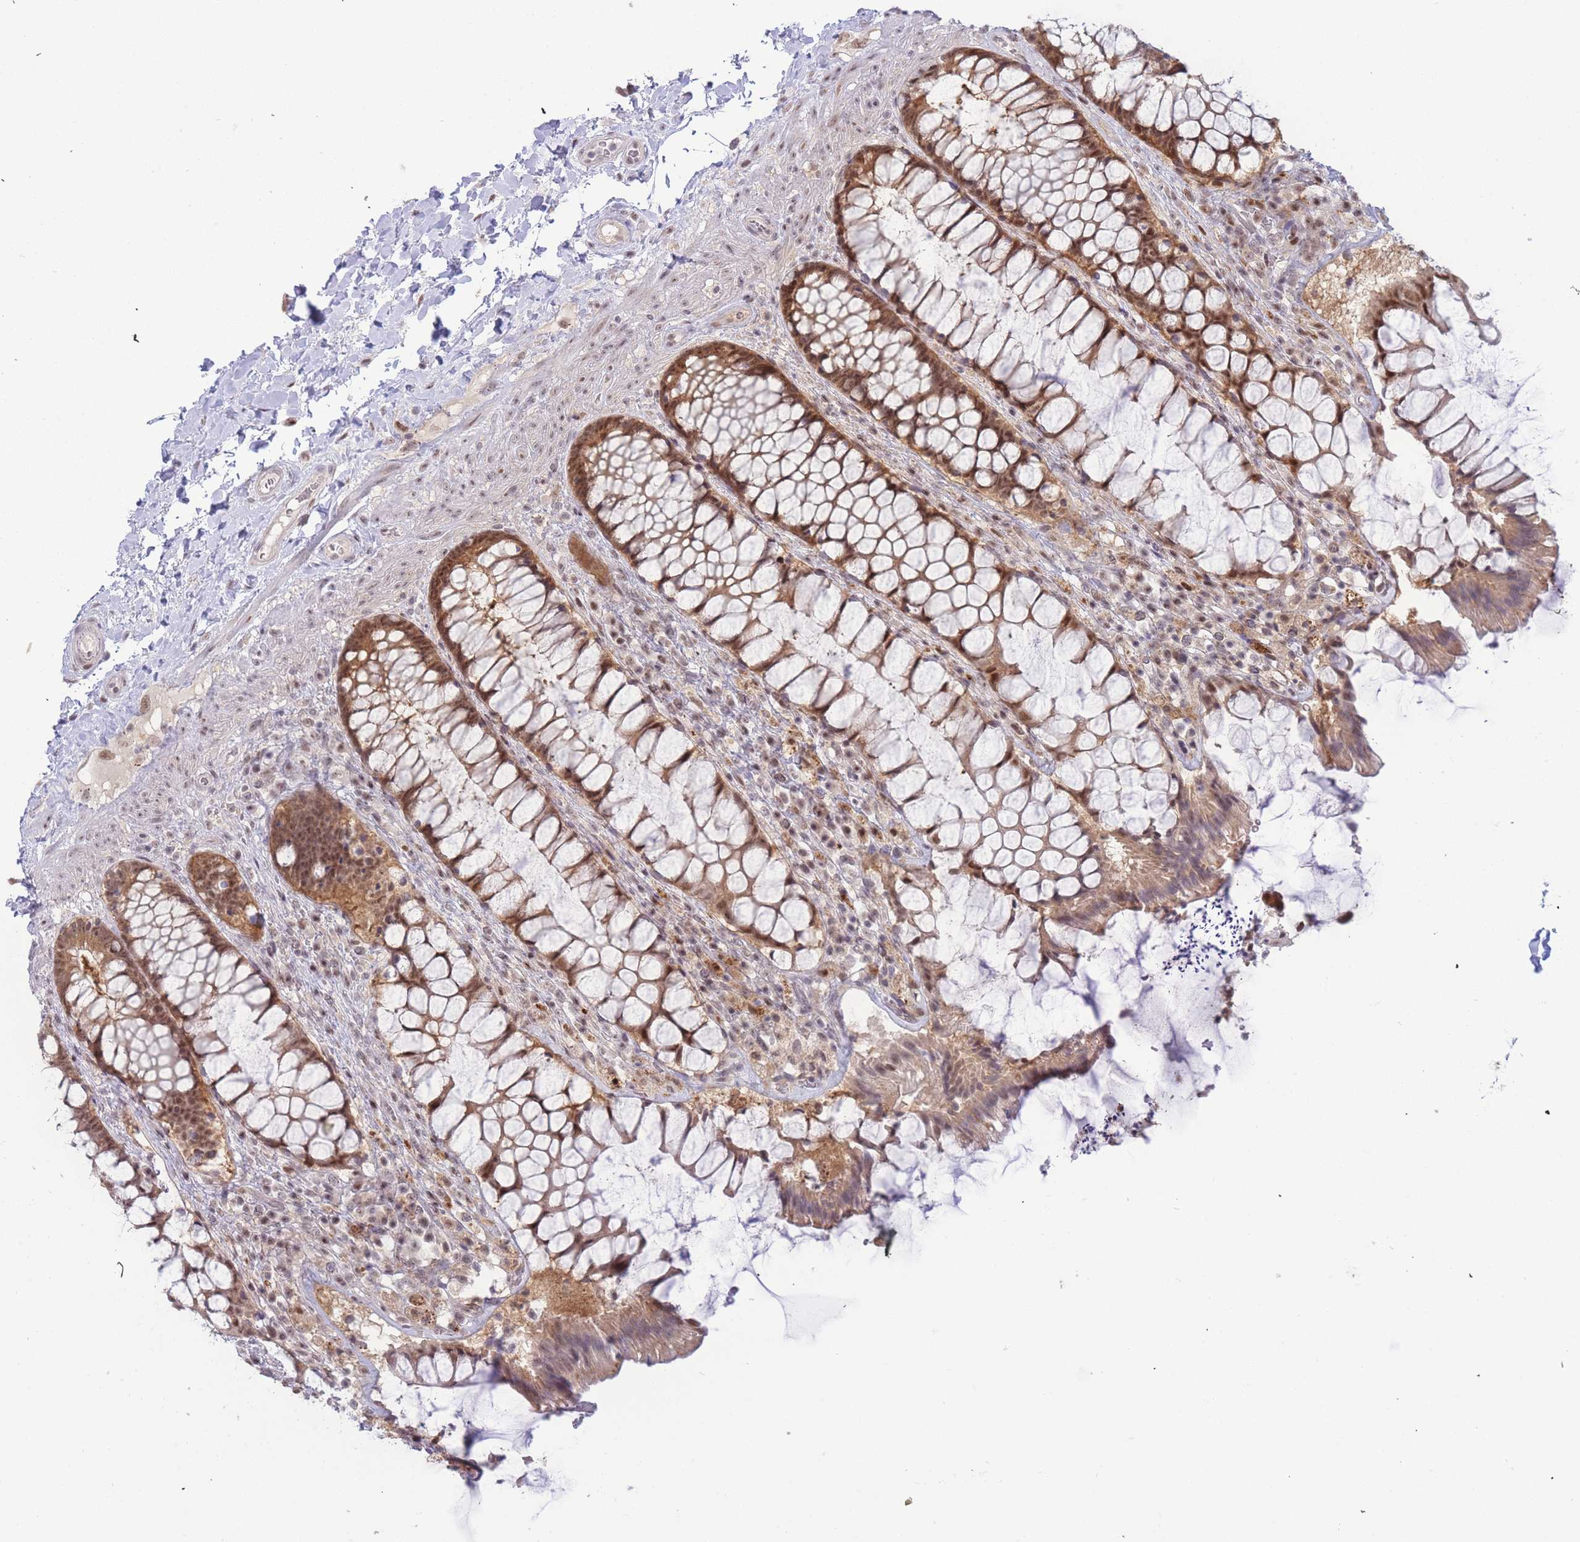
{"staining": {"intensity": "strong", "quantity": ">75%", "location": "cytoplasmic/membranous,nuclear"}, "tissue": "rectum", "cell_type": "Glandular cells", "image_type": "normal", "snomed": [{"axis": "morphology", "description": "Normal tissue, NOS"}, {"axis": "topography", "description": "Rectum"}], "caption": "Human rectum stained for a protein (brown) shows strong cytoplasmic/membranous,nuclear positive expression in approximately >75% of glandular cells.", "gene": "DEAF1", "patient": {"sex": "female", "age": 58}}